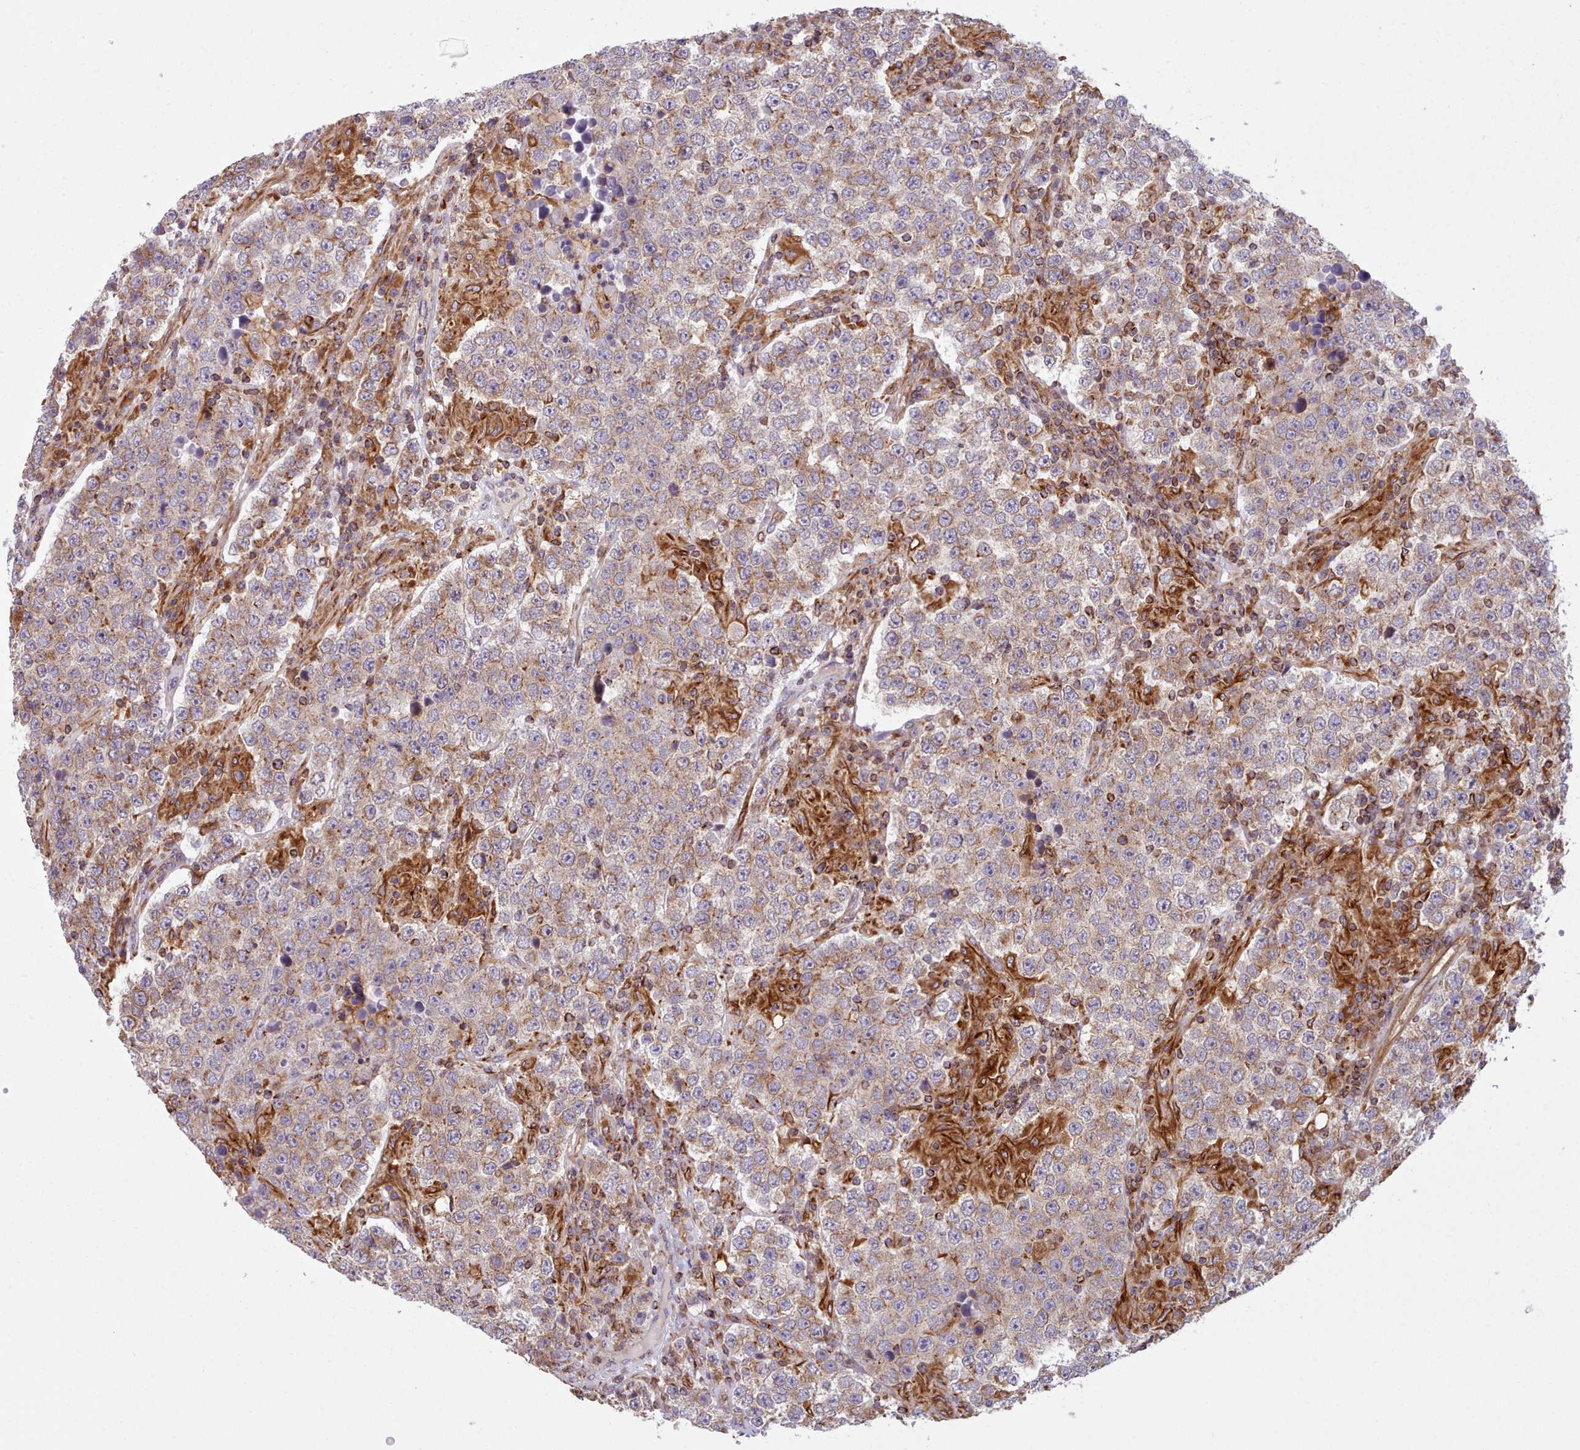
{"staining": {"intensity": "weak", "quantity": ">75%", "location": "cytoplasmic/membranous"}, "tissue": "testis cancer", "cell_type": "Tumor cells", "image_type": "cancer", "snomed": [{"axis": "morphology", "description": "Normal tissue, NOS"}, {"axis": "morphology", "description": "Urothelial carcinoma, High grade"}, {"axis": "morphology", "description": "Seminoma, NOS"}, {"axis": "morphology", "description": "Carcinoma, Embryonal, NOS"}, {"axis": "topography", "description": "Urinary bladder"}, {"axis": "topography", "description": "Testis"}], "caption": "The immunohistochemical stain highlights weak cytoplasmic/membranous staining in tumor cells of testis cancer (embryonal carcinoma) tissue. The staining is performed using DAB brown chromogen to label protein expression. The nuclei are counter-stained blue using hematoxylin.", "gene": "CRYBG1", "patient": {"sex": "male", "age": 41}}